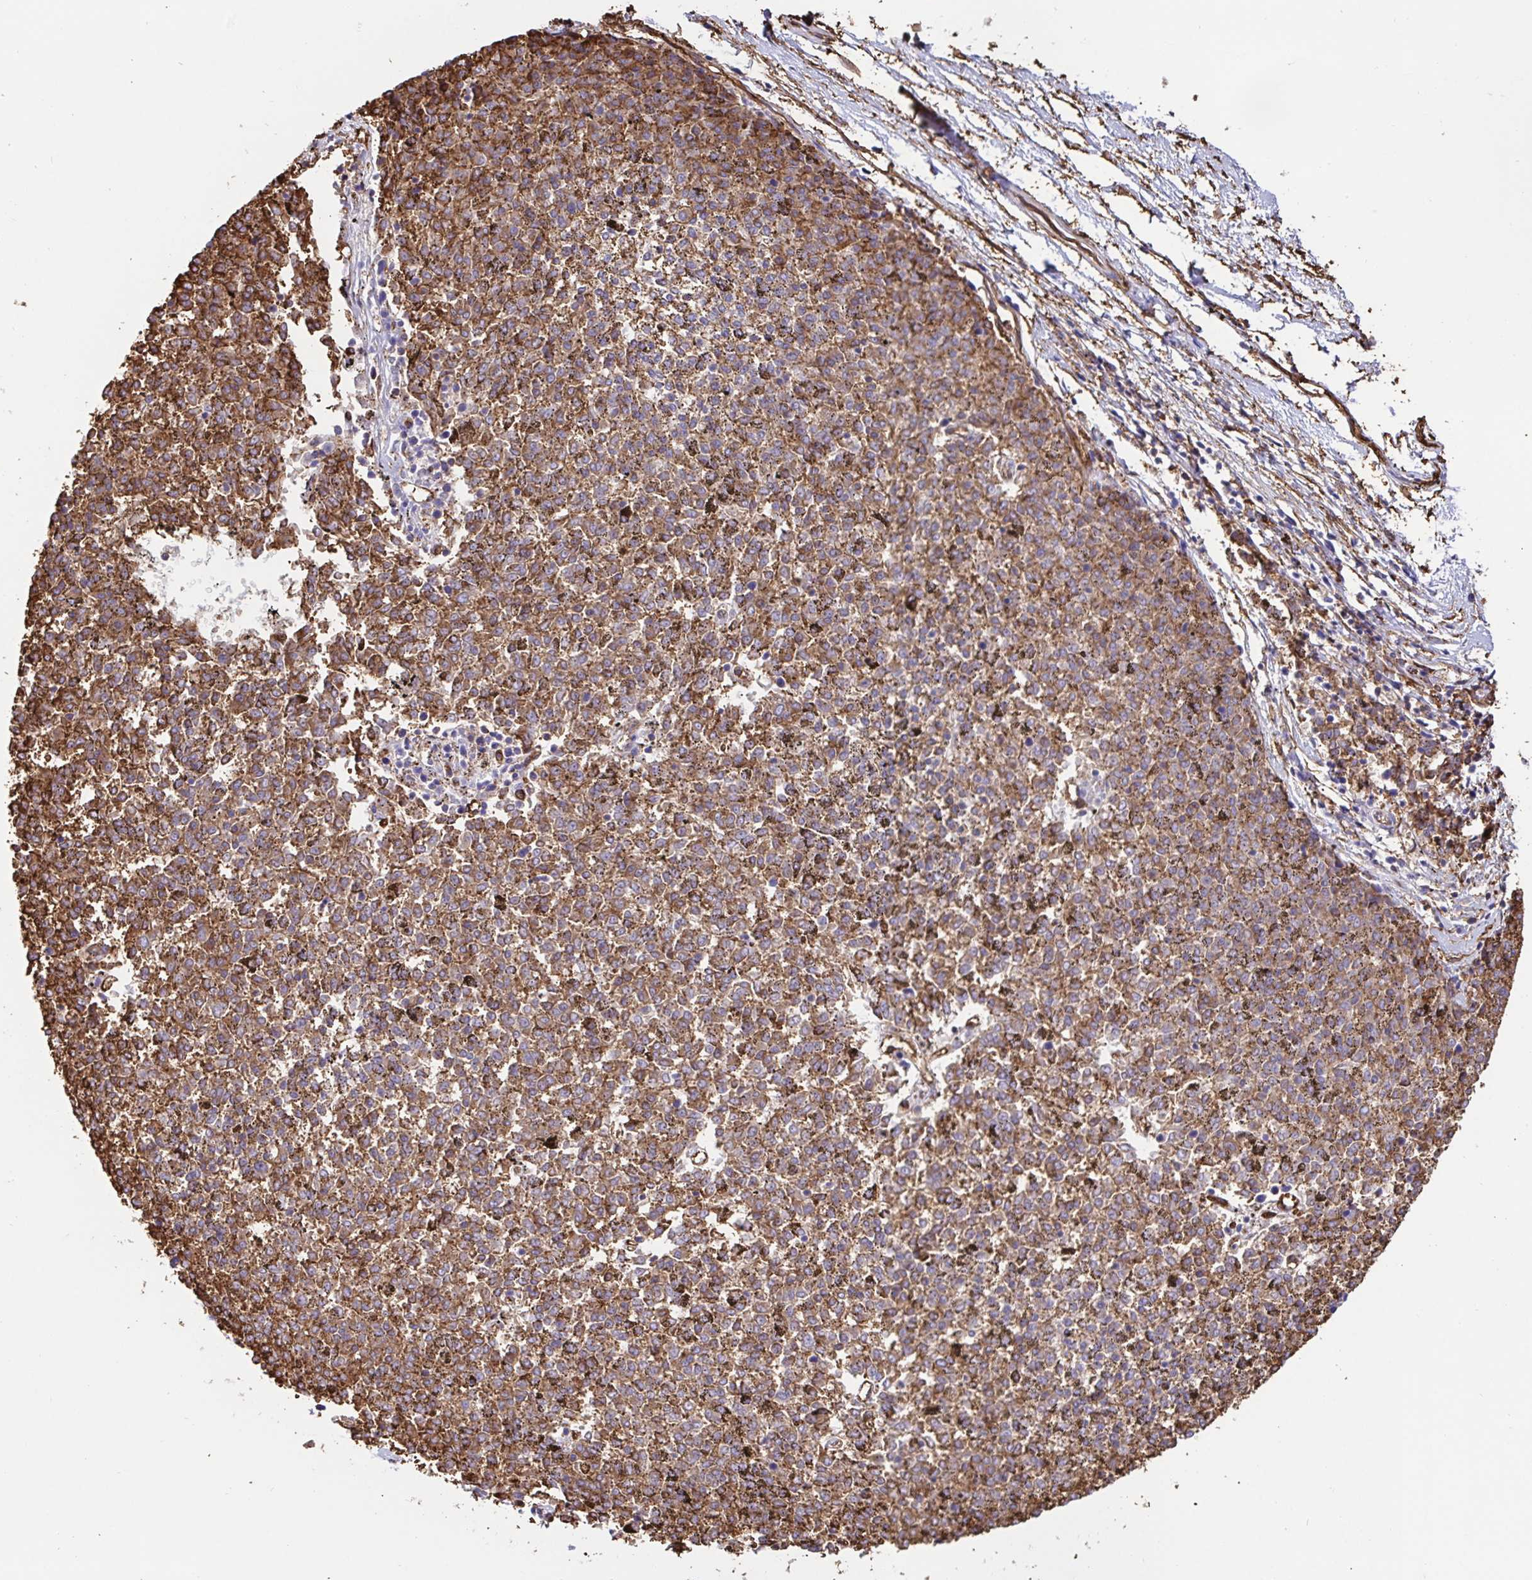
{"staining": {"intensity": "moderate", "quantity": ">75%", "location": "cytoplasmic/membranous"}, "tissue": "melanoma", "cell_type": "Tumor cells", "image_type": "cancer", "snomed": [{"axis": "morphology", "description": "Malignant melanoma, NOS"}, {"axis": "topography", "description": "Skin"}], "caption": "Immunohistochemistry (IHC) image of melanoma stained for a protein (brown), which reveals medium levels of moderate cytoplasmic/membranous expression in approximately >75% of tumor cells.", "gene": "ANXA2", "patient": {"sex": "female", "age": 72}}